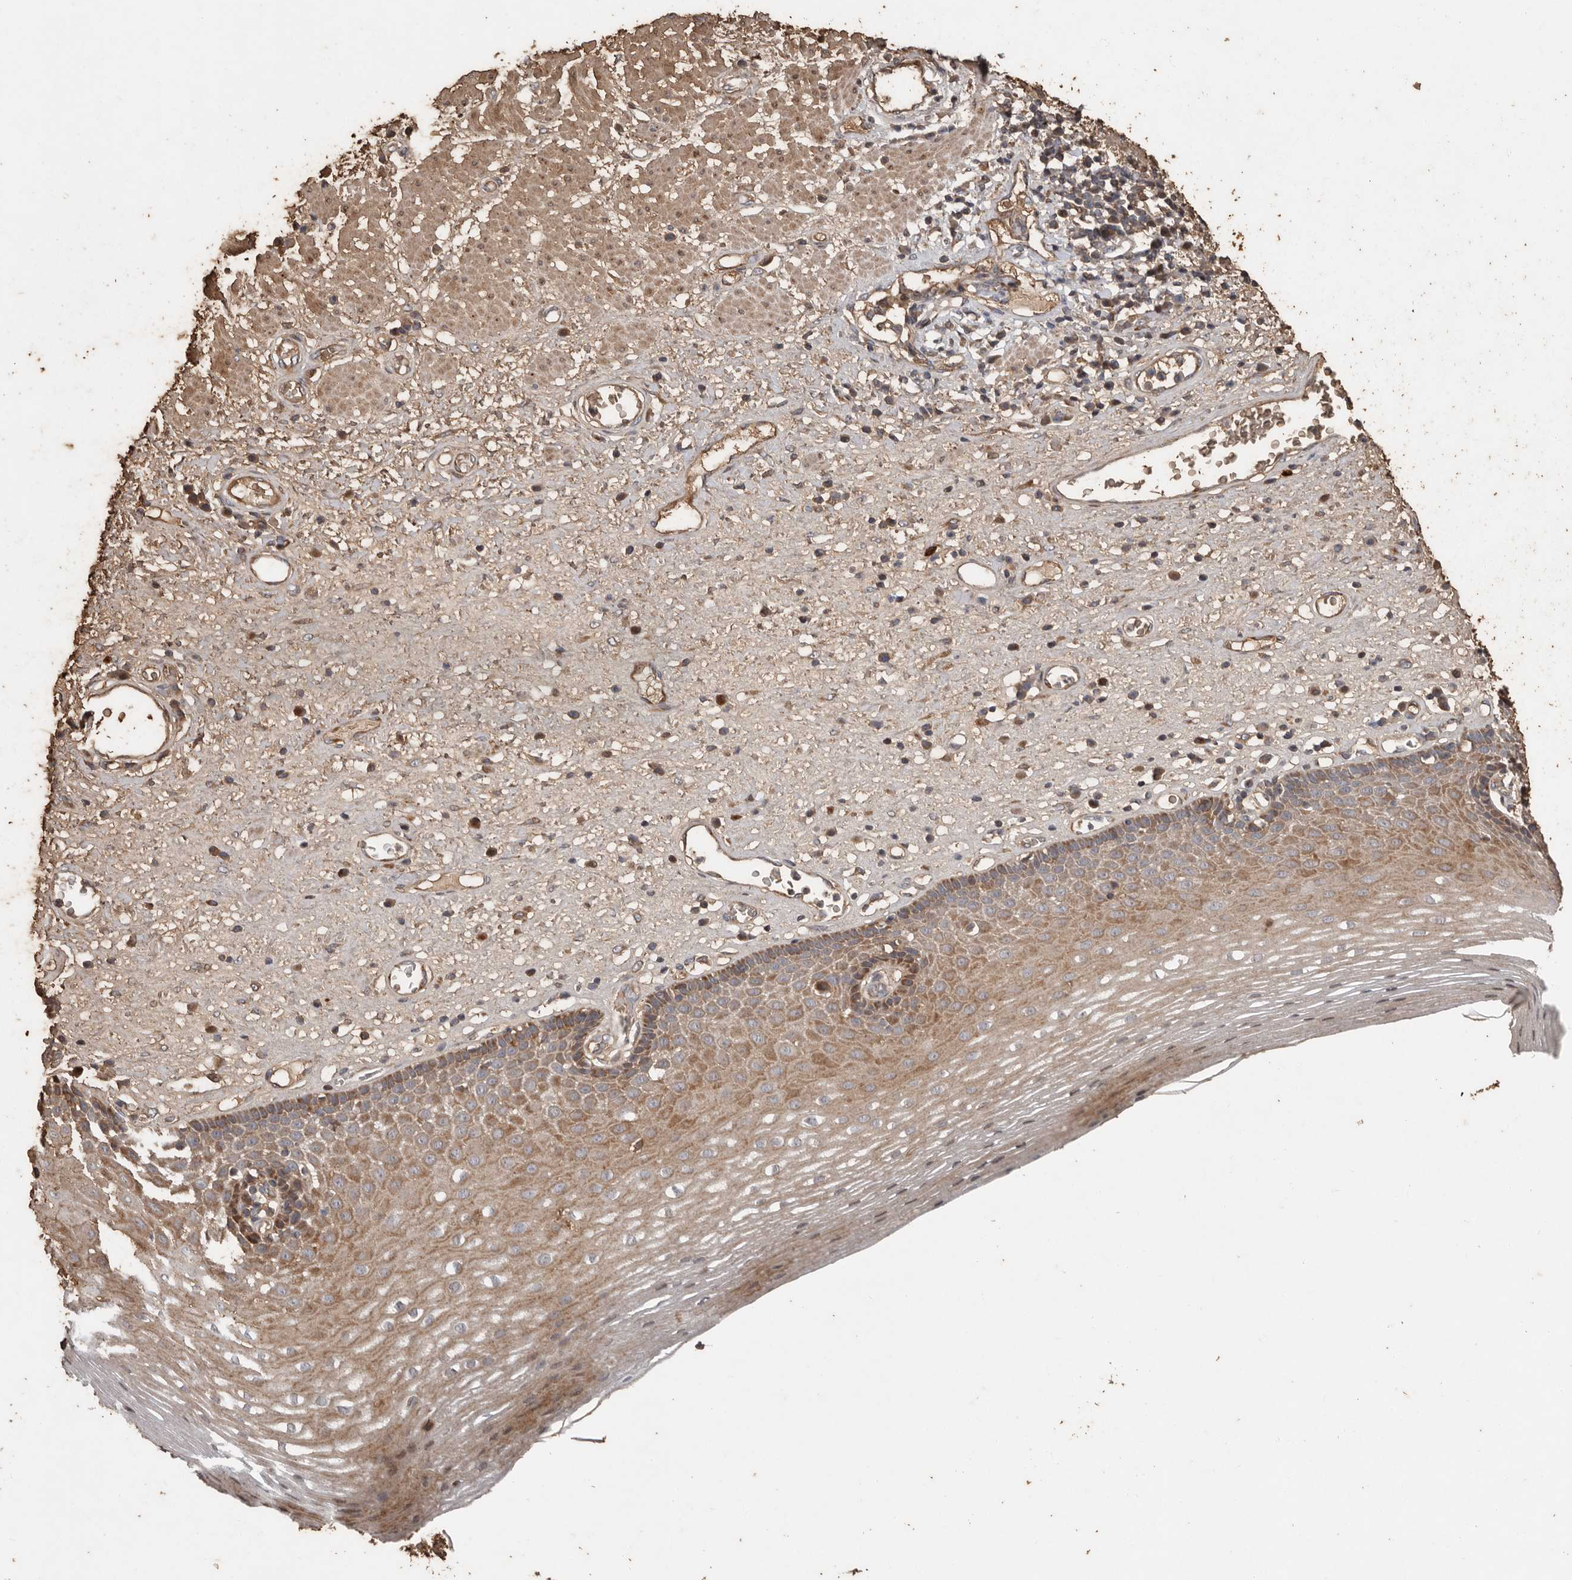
{"staining": {"intensity": "moderate", "quantity": "25%-75%", "location": "cytoplasmic/membranous"}, "tissue": "esophagus", "cell_type": "Squamous epithelial cells", "image_type": "normal", "snomed": [{"axis": "morphology", "description": "Normal tissue, NOS"}, {"axis": "morphology", "description": "Adenocarcinoma, NOS"}, {"axis": "topography", "description": "Esophagus"}], "caption": "Immunohistochemistry (IHC) staining of normal esophagus, which reveals medium levels of moderate cytoplasmic/membranous expression in approximately 25%-75% of squamous epithelial cells indicating moderate cytoplasmic/membranous protein staining. The staining was performed using DAB (3,3'-diaminobenzidine) (brown) for protein detection and nuclei were counterstained in hematoxylin (blue).", "gene": "RANBP17", "patient": {"sex": "male", "age": 62}}